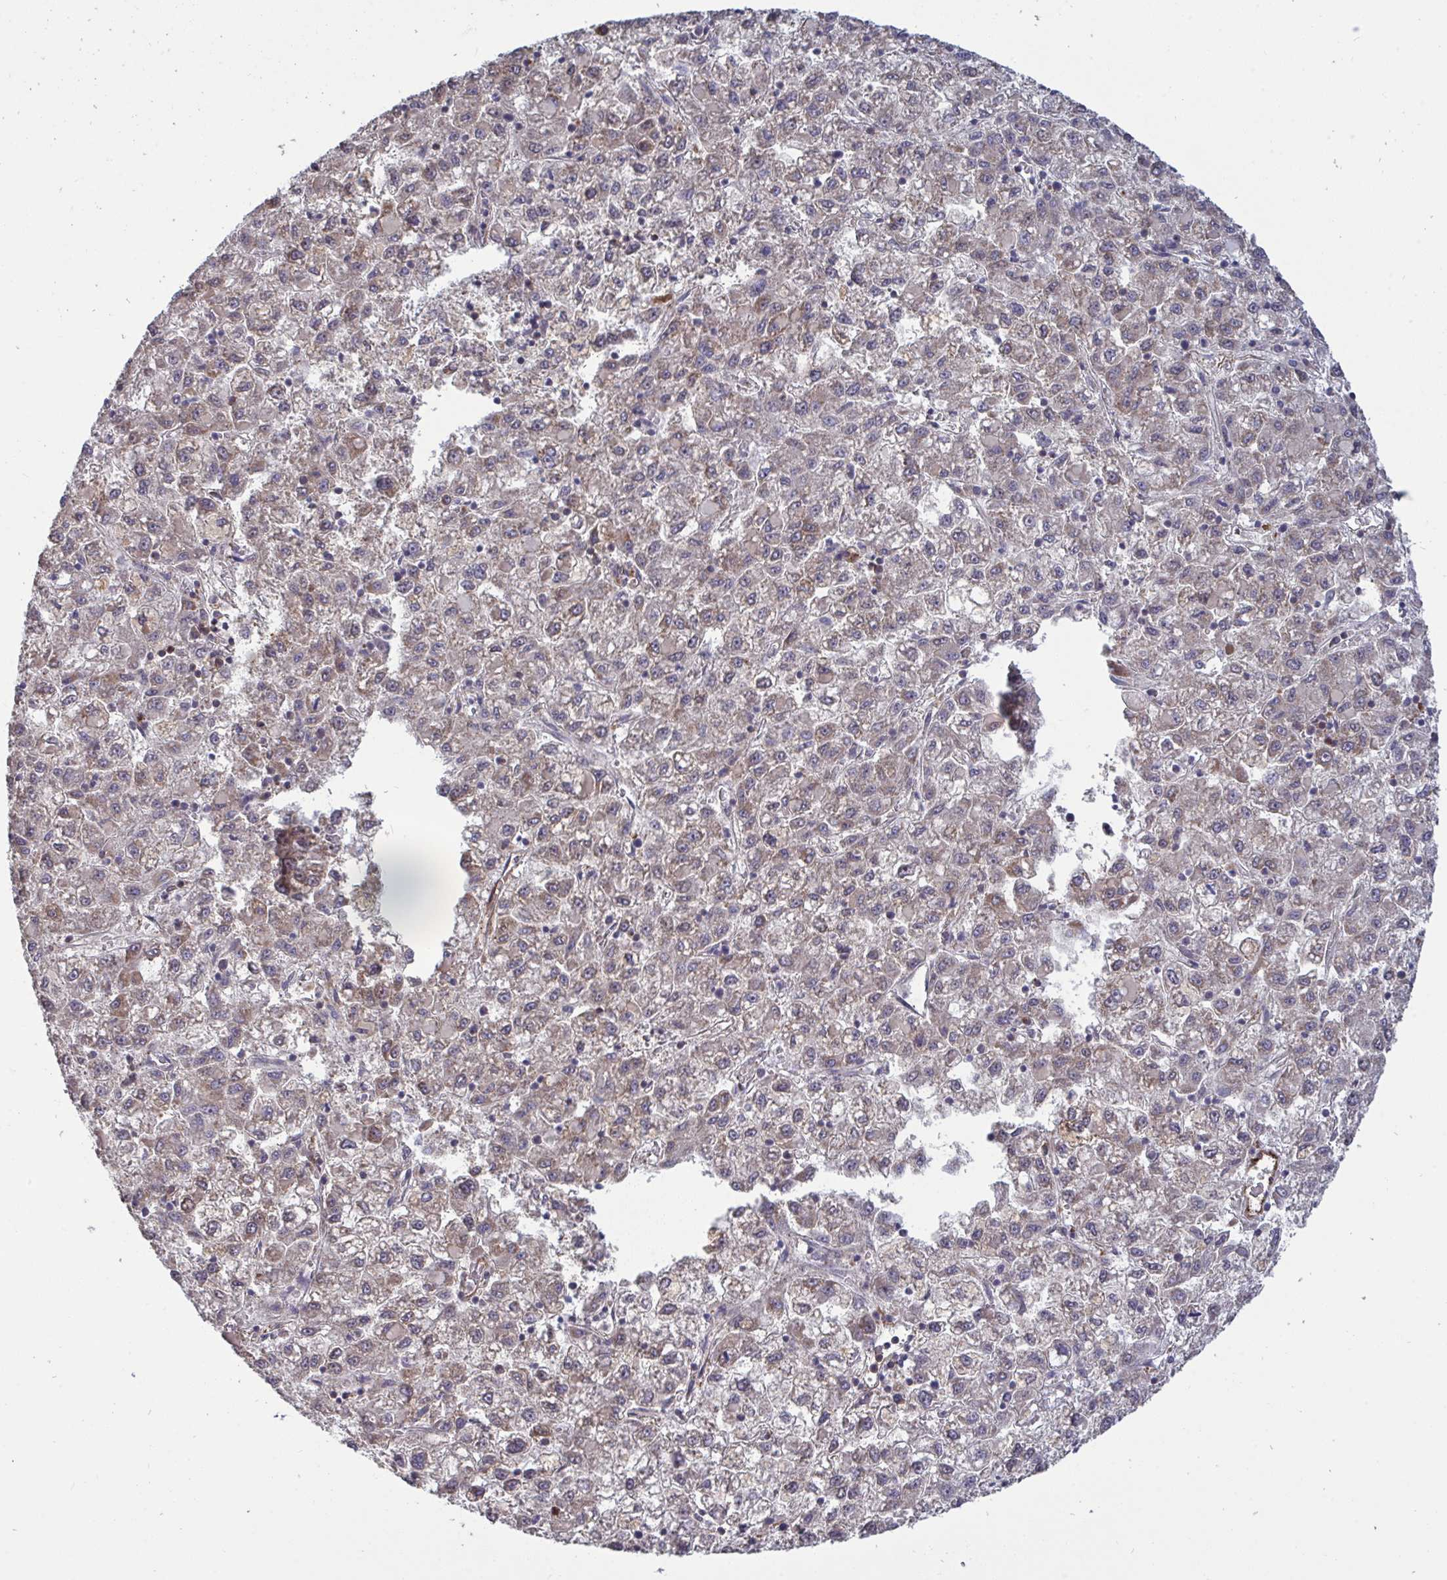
{"staining": {"intensity": "weak", "quantity": "<25%", "location": "cytoplasmic/membranous"}, "tissue": "liver cancer", "cell_type": "Tumor cells", "image_type": "cancer", "snomed": [{"axis": "morphology", "description": "Carcinoma, Hepatocellular, NOS"}, {"axis": "topography", "description": "Liver"}], "caption": "Hepatocellular carcinoma (liver) was stained to show a protein in brown. There is no significant positivity in tumor cells.", "gene": "ISCU", "patient": {"sex": "male", "age": 40}}